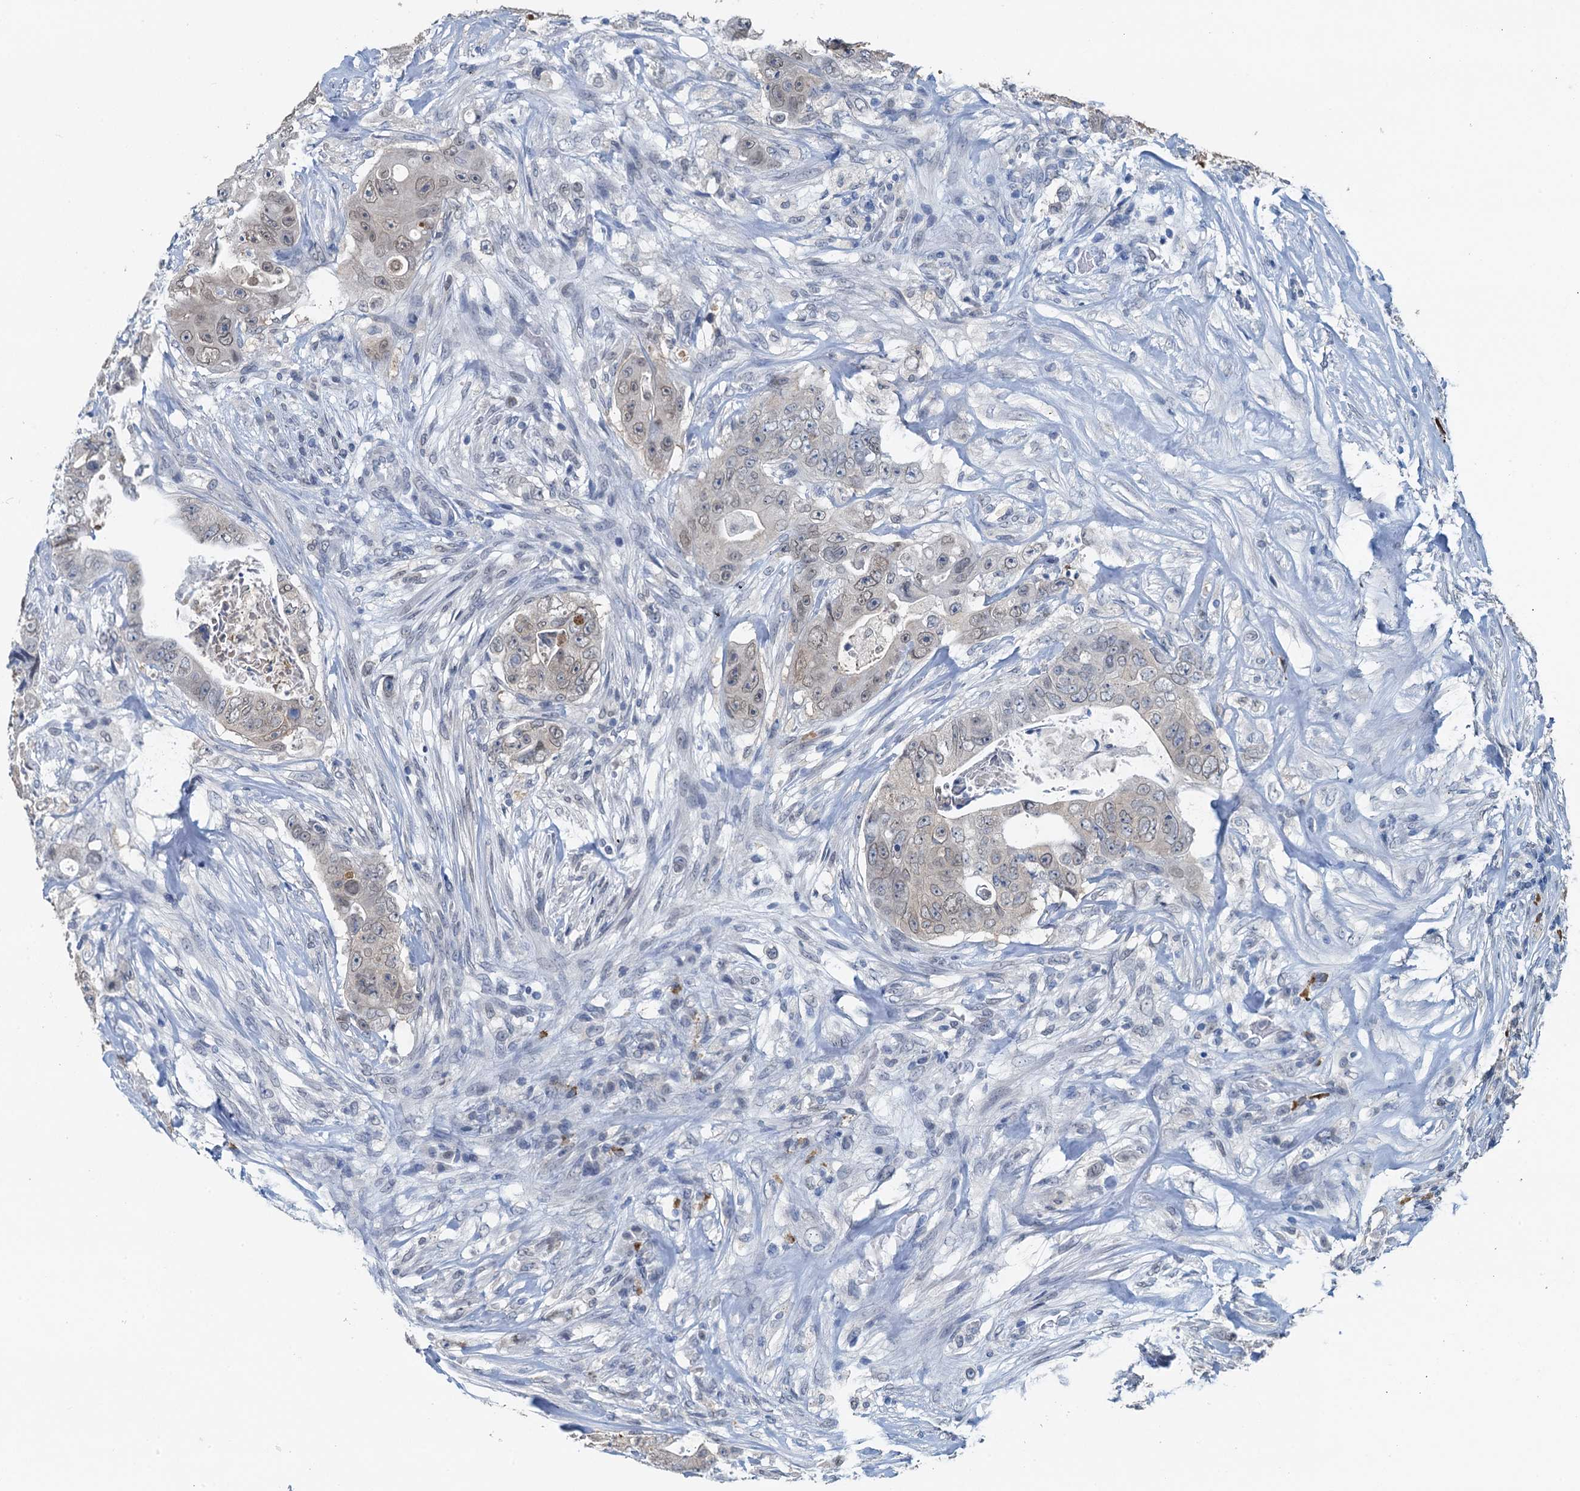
{"staining": {"intensity": "weak", "quantity": "<25%", "location": "nuclear"}, "tissue": "colorectal cancer", "cell_type": "Tumor cells", "image_type": "cancer", "snomed": [{"axis": "morphology", "description": "Adenocarcinoma, NOS"}, {"axis": "topography", "description": "Colon"}], "caption": "Immunohistochemistry of human colorectal cancer (adenocarcinoma) displays no positivity in tumor cells.", "gene": "AHCY", "patient": {"sex": "female", "age": 46}}